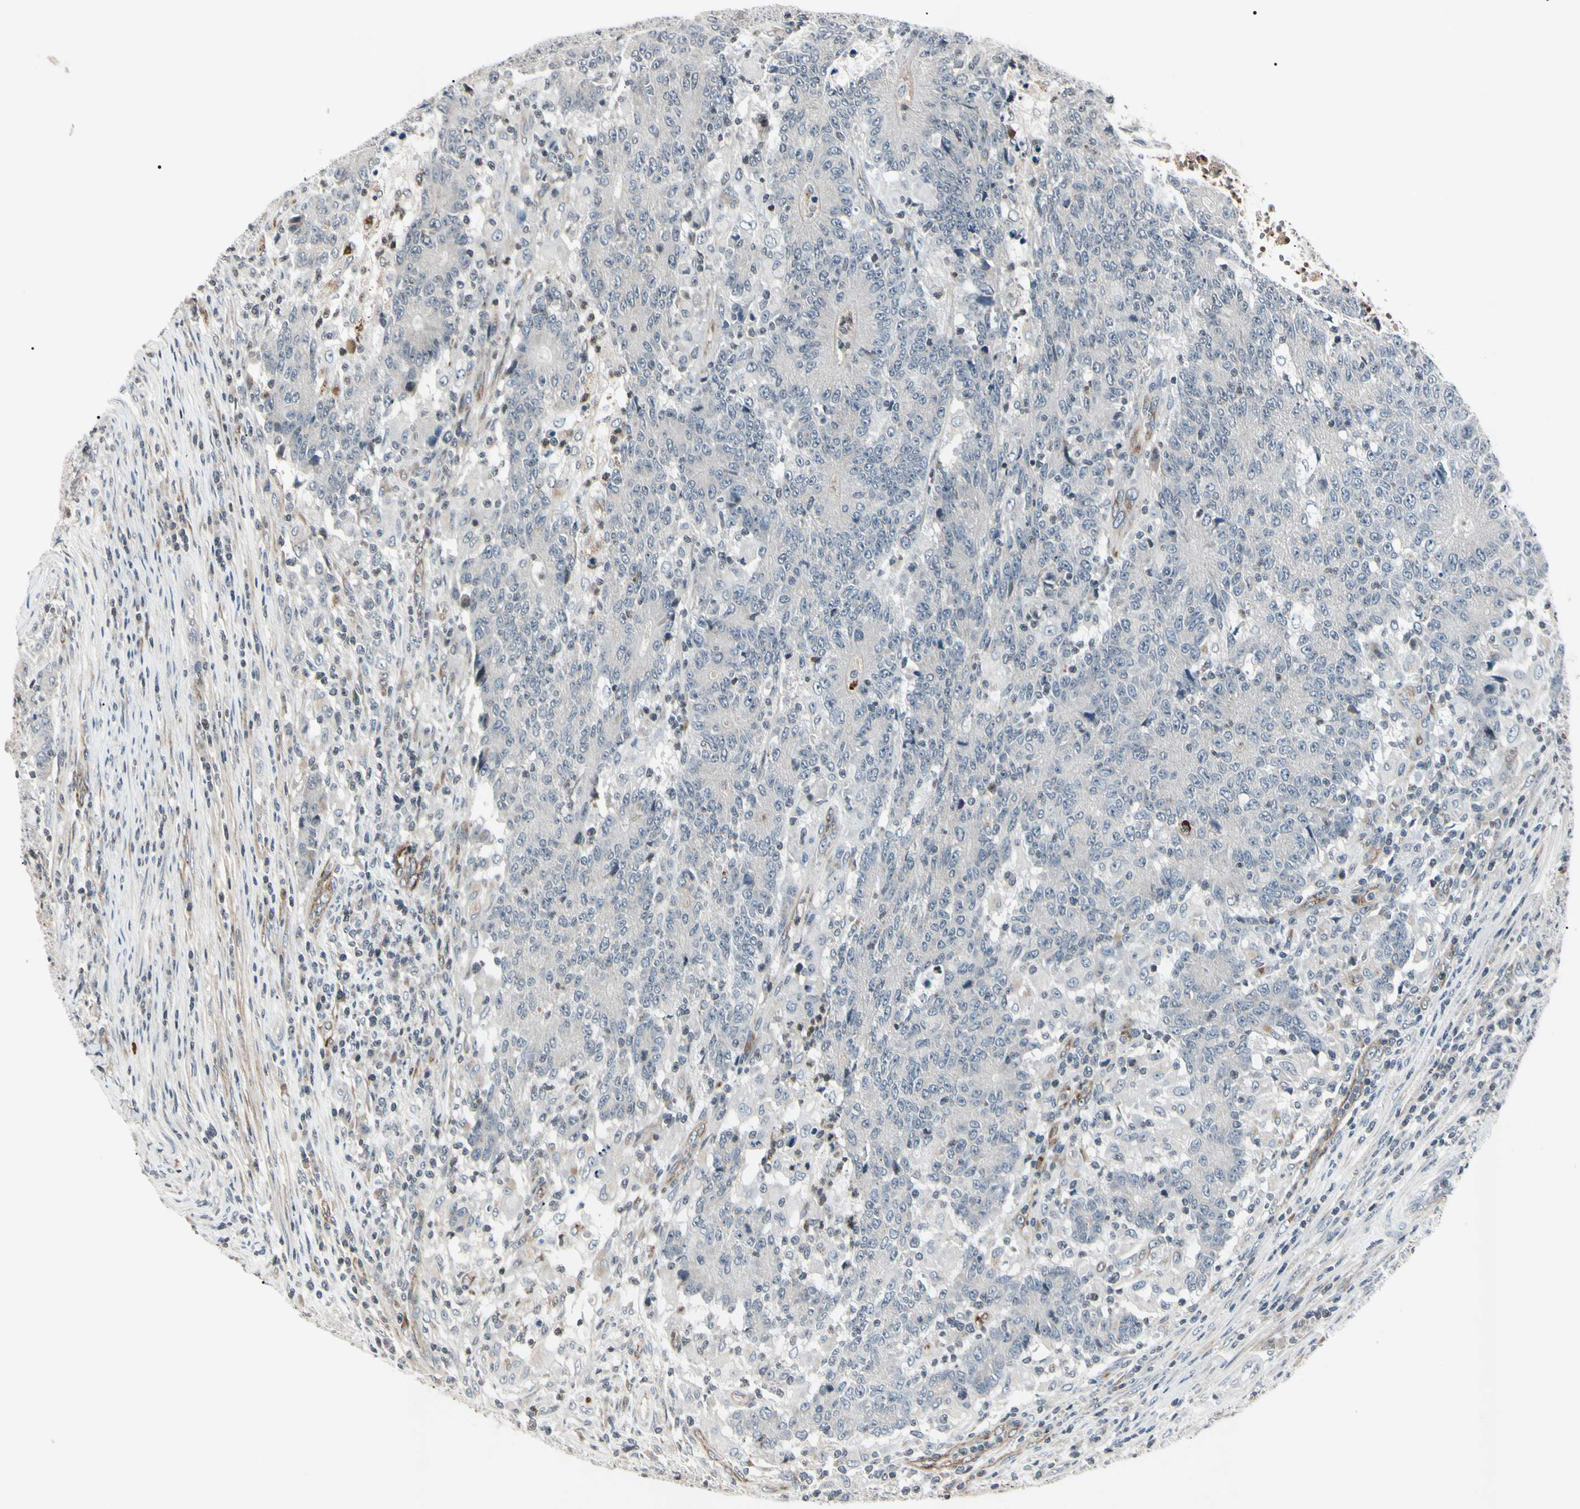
{"staining": {"intensity": "negative", "quantity": "none", "location": "none"}, "tissue": "colorectal cancer", "cell_type": "Tumor cells", "image_type": "cancer", "snomed": [{"axis": "morphology", "description": "Normal tissue, NOS"}, {"axis": "morphology", "description": "Adenocarcinoma, NOS"}, {"axis": "topography", "description": "Colon"}], "caption": "Tumor cells are negative for protein expression in human colorectal cancer.", "gene": "AEBP1", "patient": {"sex": "female", "age": 75}}